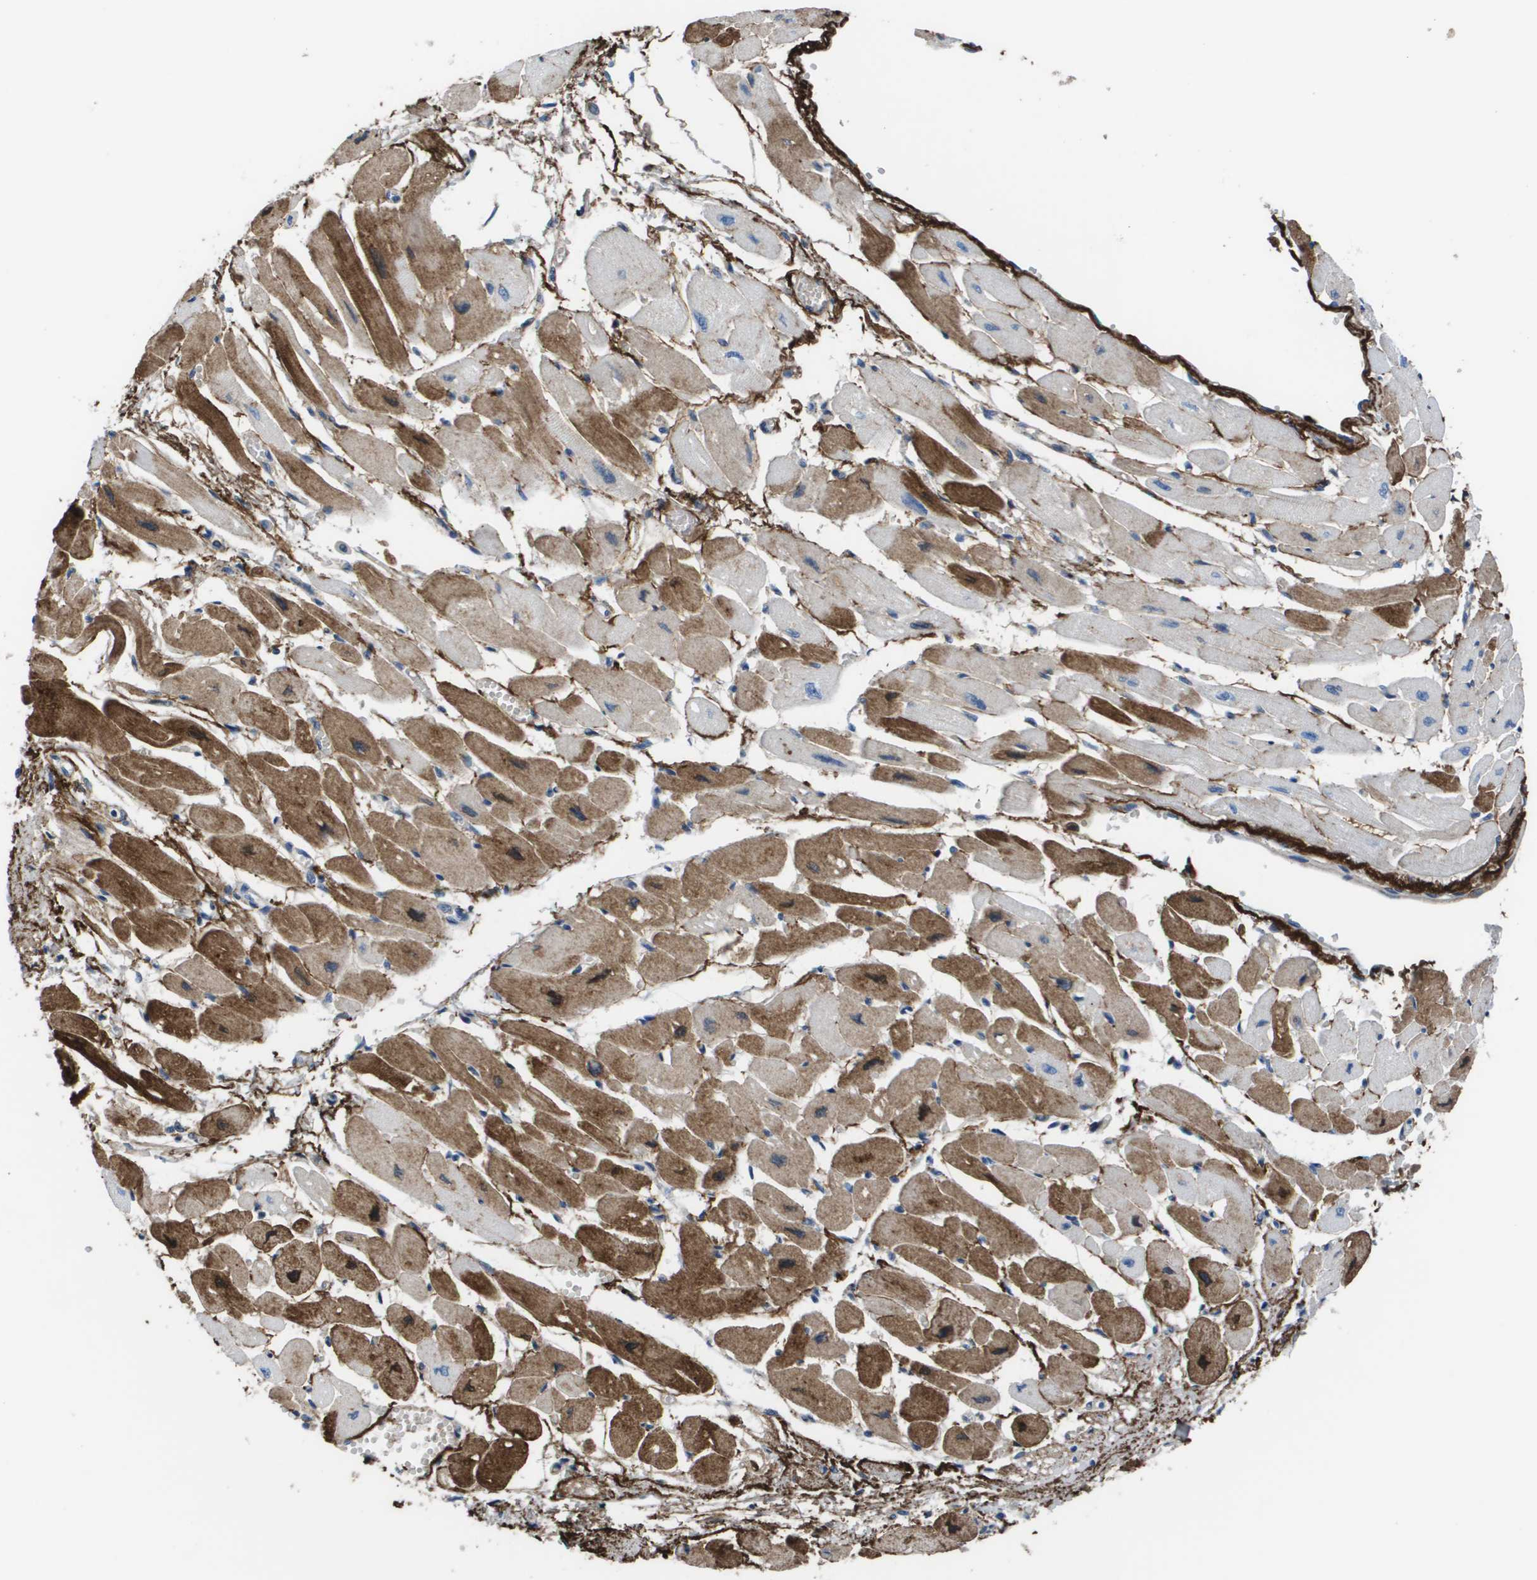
{"staining": {"intensity": "moderate", "quantity": "25%-75%", "location": "cytoplasmic/membranous"}, "tissue": "heart muscle", "cell_type": "Cardiomyocytes", "image_type": "normal", "snomed": [{"axis": "morphology", "description": "Normal tissue, NOS"}, {"axis": "topography", "description": "Heart"}], "caption": "Moderate cytoplasmic/membranous staining for a protein is identified in about 25%-75% of cardiomyocytes of benign heart muscle using immunohistochemistry (IHC).", "gene": "VTN", "patient": {"sex": "female", "age": 54}}